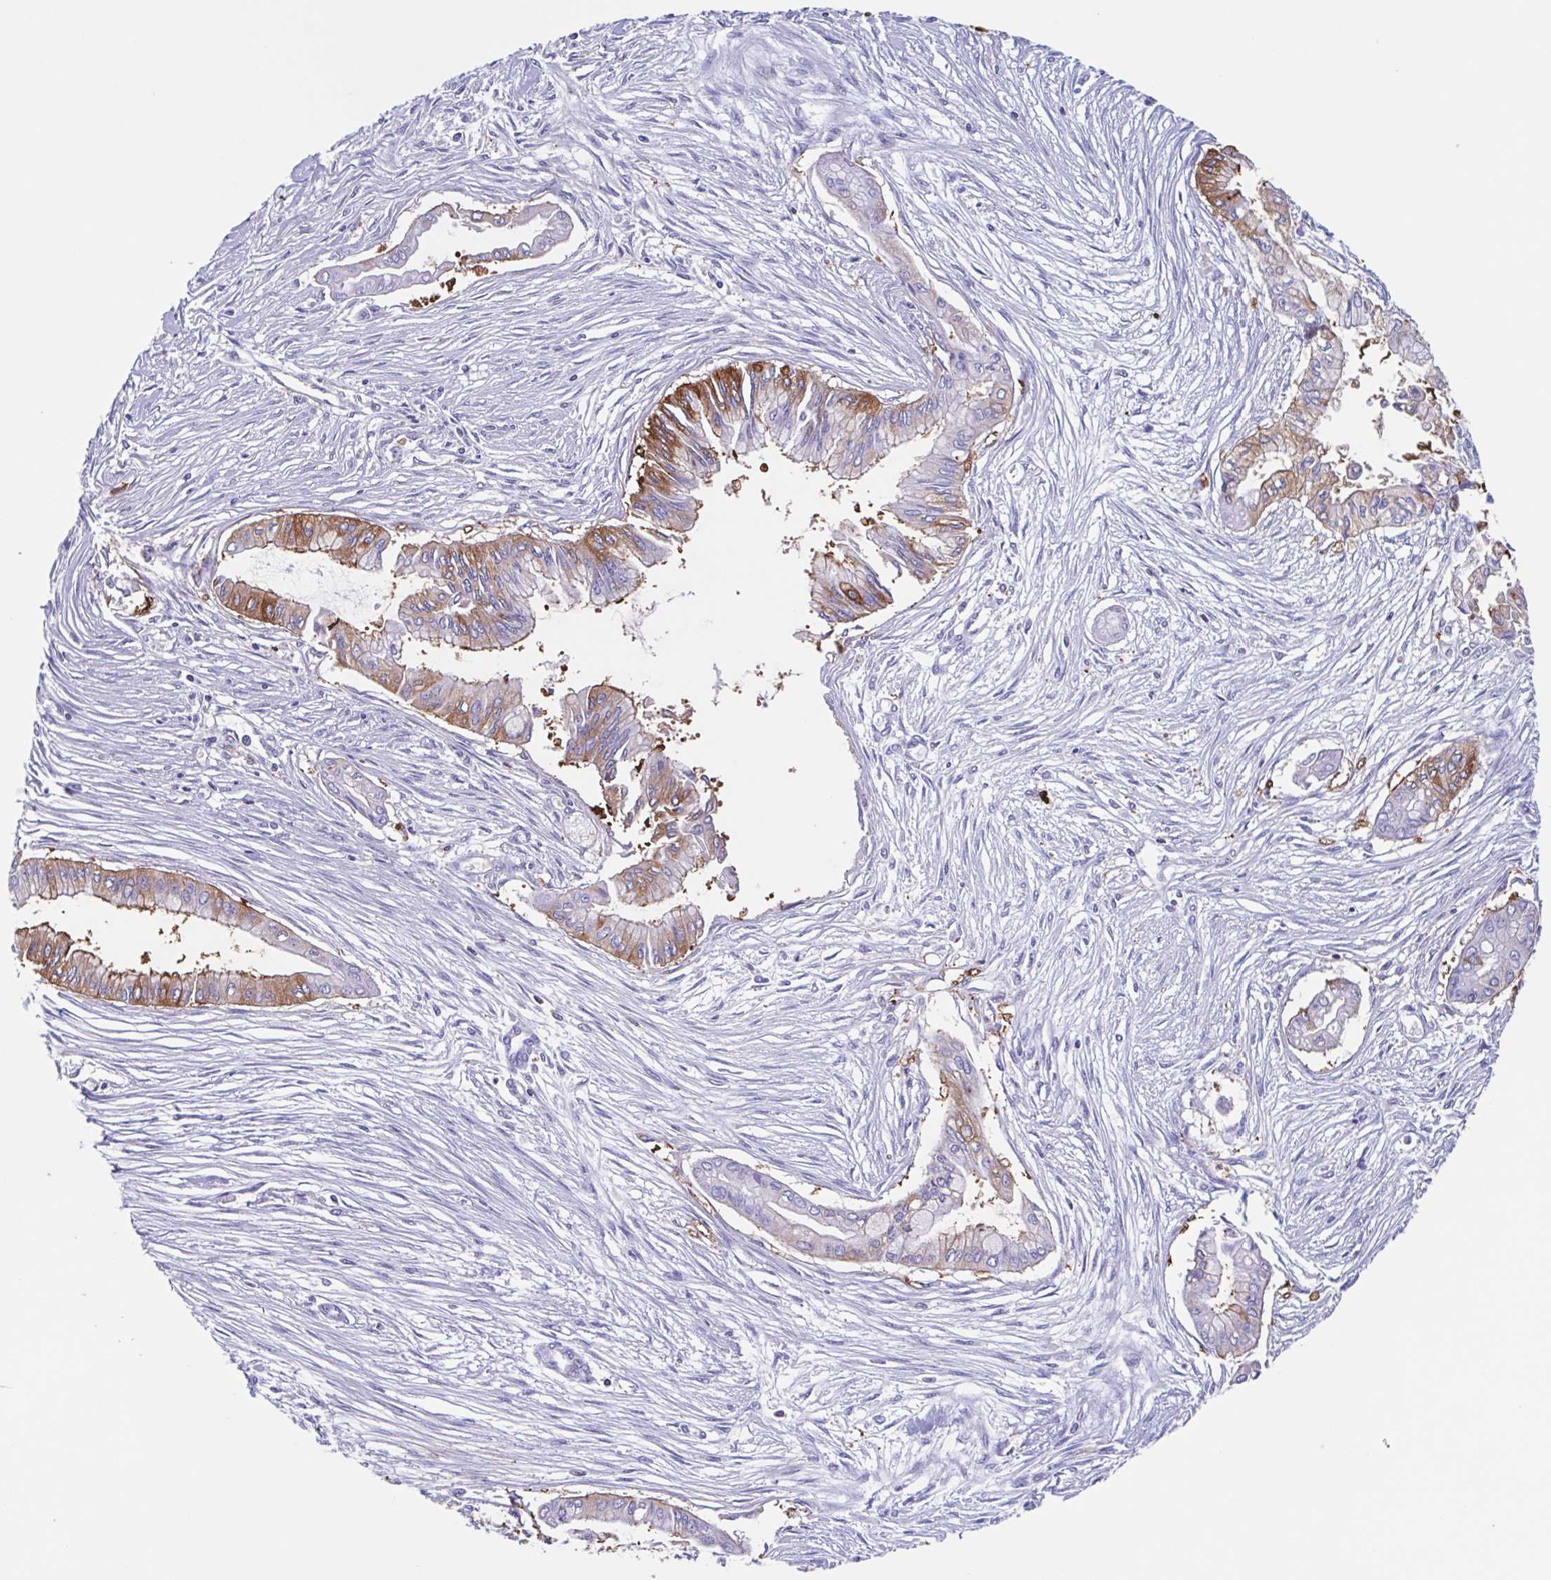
{"staining": {"intensity": "moderate", "quantity": "25%-75%", "location": "cytoplasmic/membranous"}, "tissue": "pancreatic cancer", "cell_type": "Tumor cells", "image_type": "cancer", "snomed": [{"axis": "morphology", "description": "Adenocarcinoma, NOS"}, {"axis": "topography", "description": "Pancreas"}], "caption": "Adenocarcinoma (pancreatic) stained for a protein (brown) reveals moderate cytoplasmic/membranous positive expression in approximately 25%-75% of tumor cells.", "gene": "TPD52", "patient": {"sex": "female", "age": 68}}